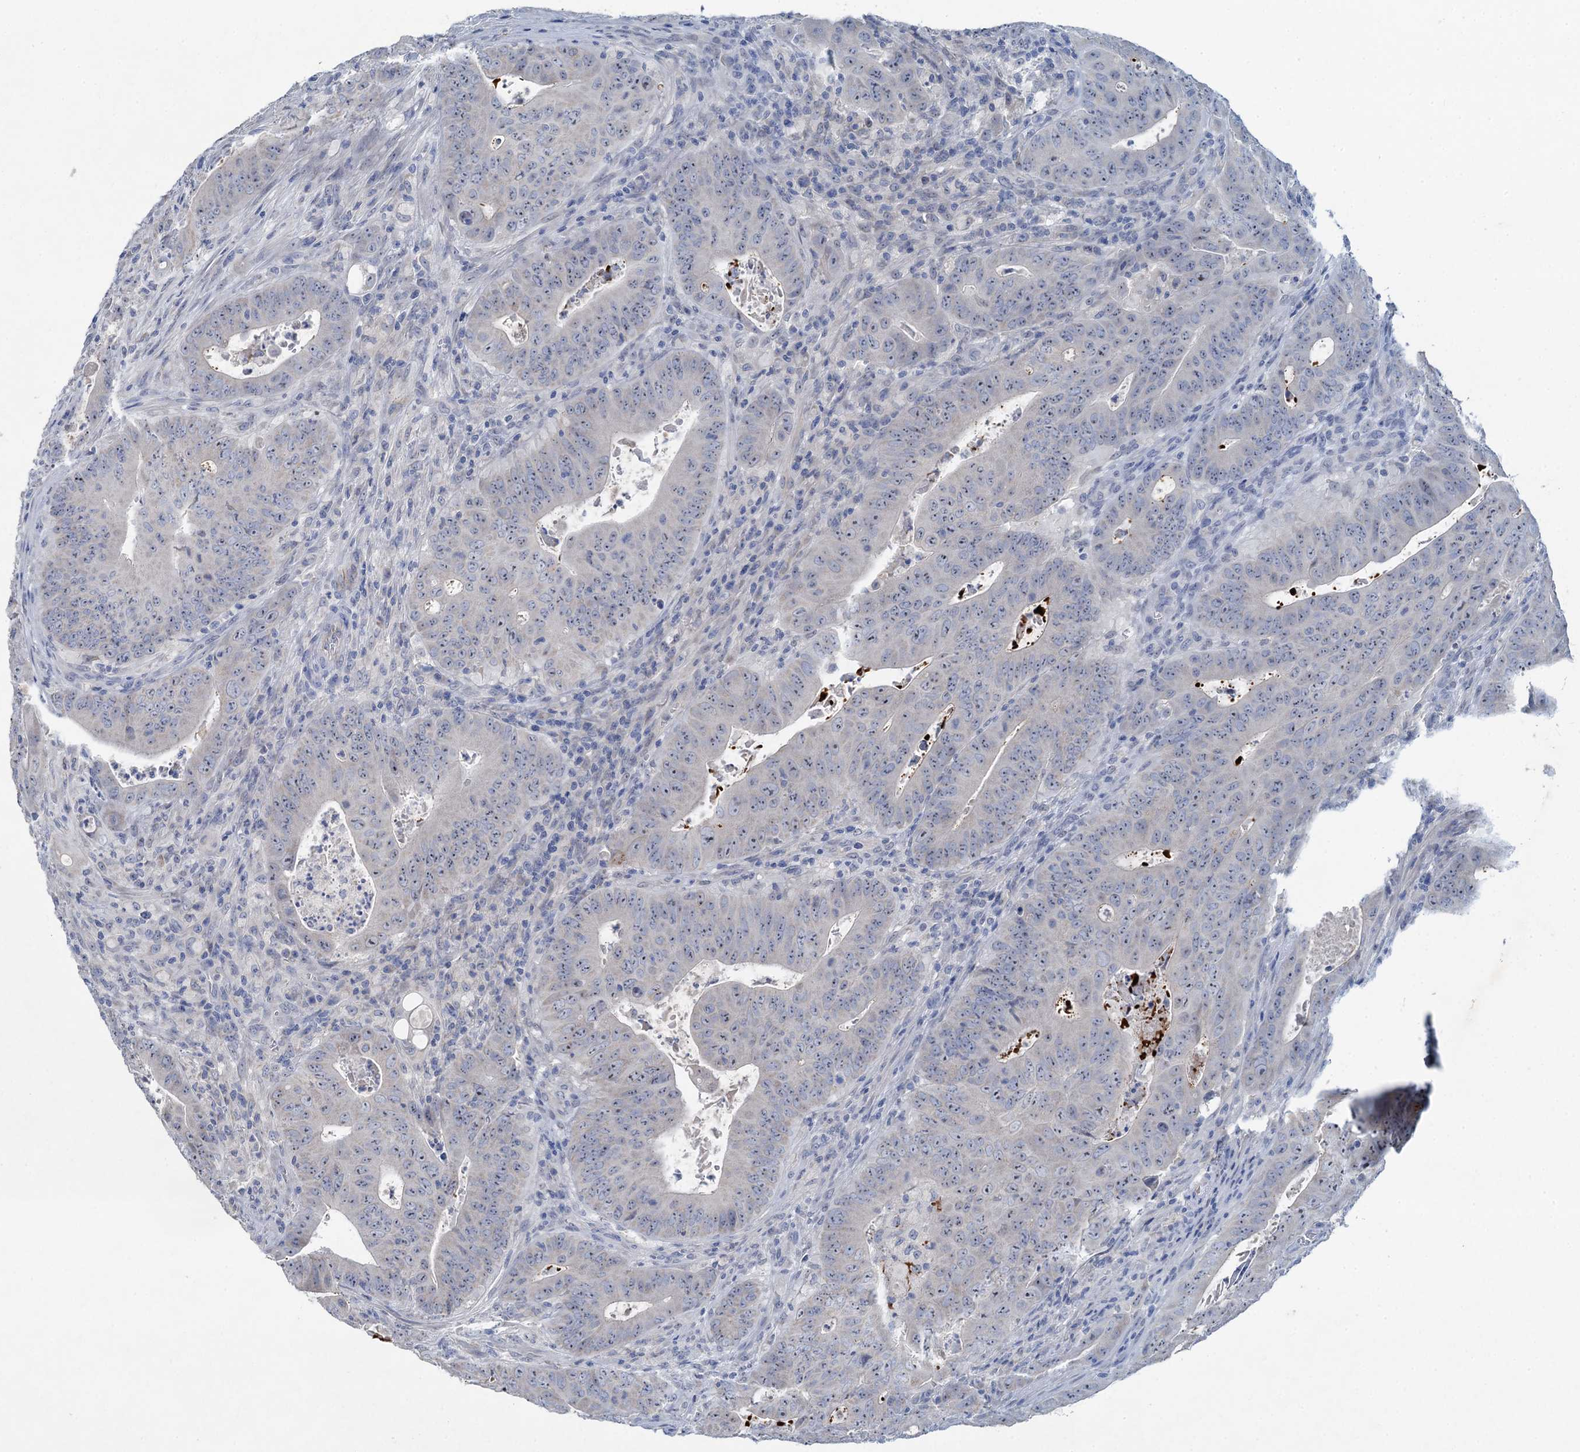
{"staining": {"intensity": "negative", "quantity": "none", "location": "none"}, "tissue": "colorectal cancer", "cell_type": "Tumor cells", "image_type": "cancer", "snomed": [{"axis": "morphology", "description": "Adenocarcinoma, NOS"}, {"axis": "topography", "description": "Rectum"}], "caption": "Colorectal adenocarcinoma was stained to show a protein in brown. There is no significant positivity in tumor cells.", "gene": "PLLP", "patient": {"sex": "female", "age": 75}}